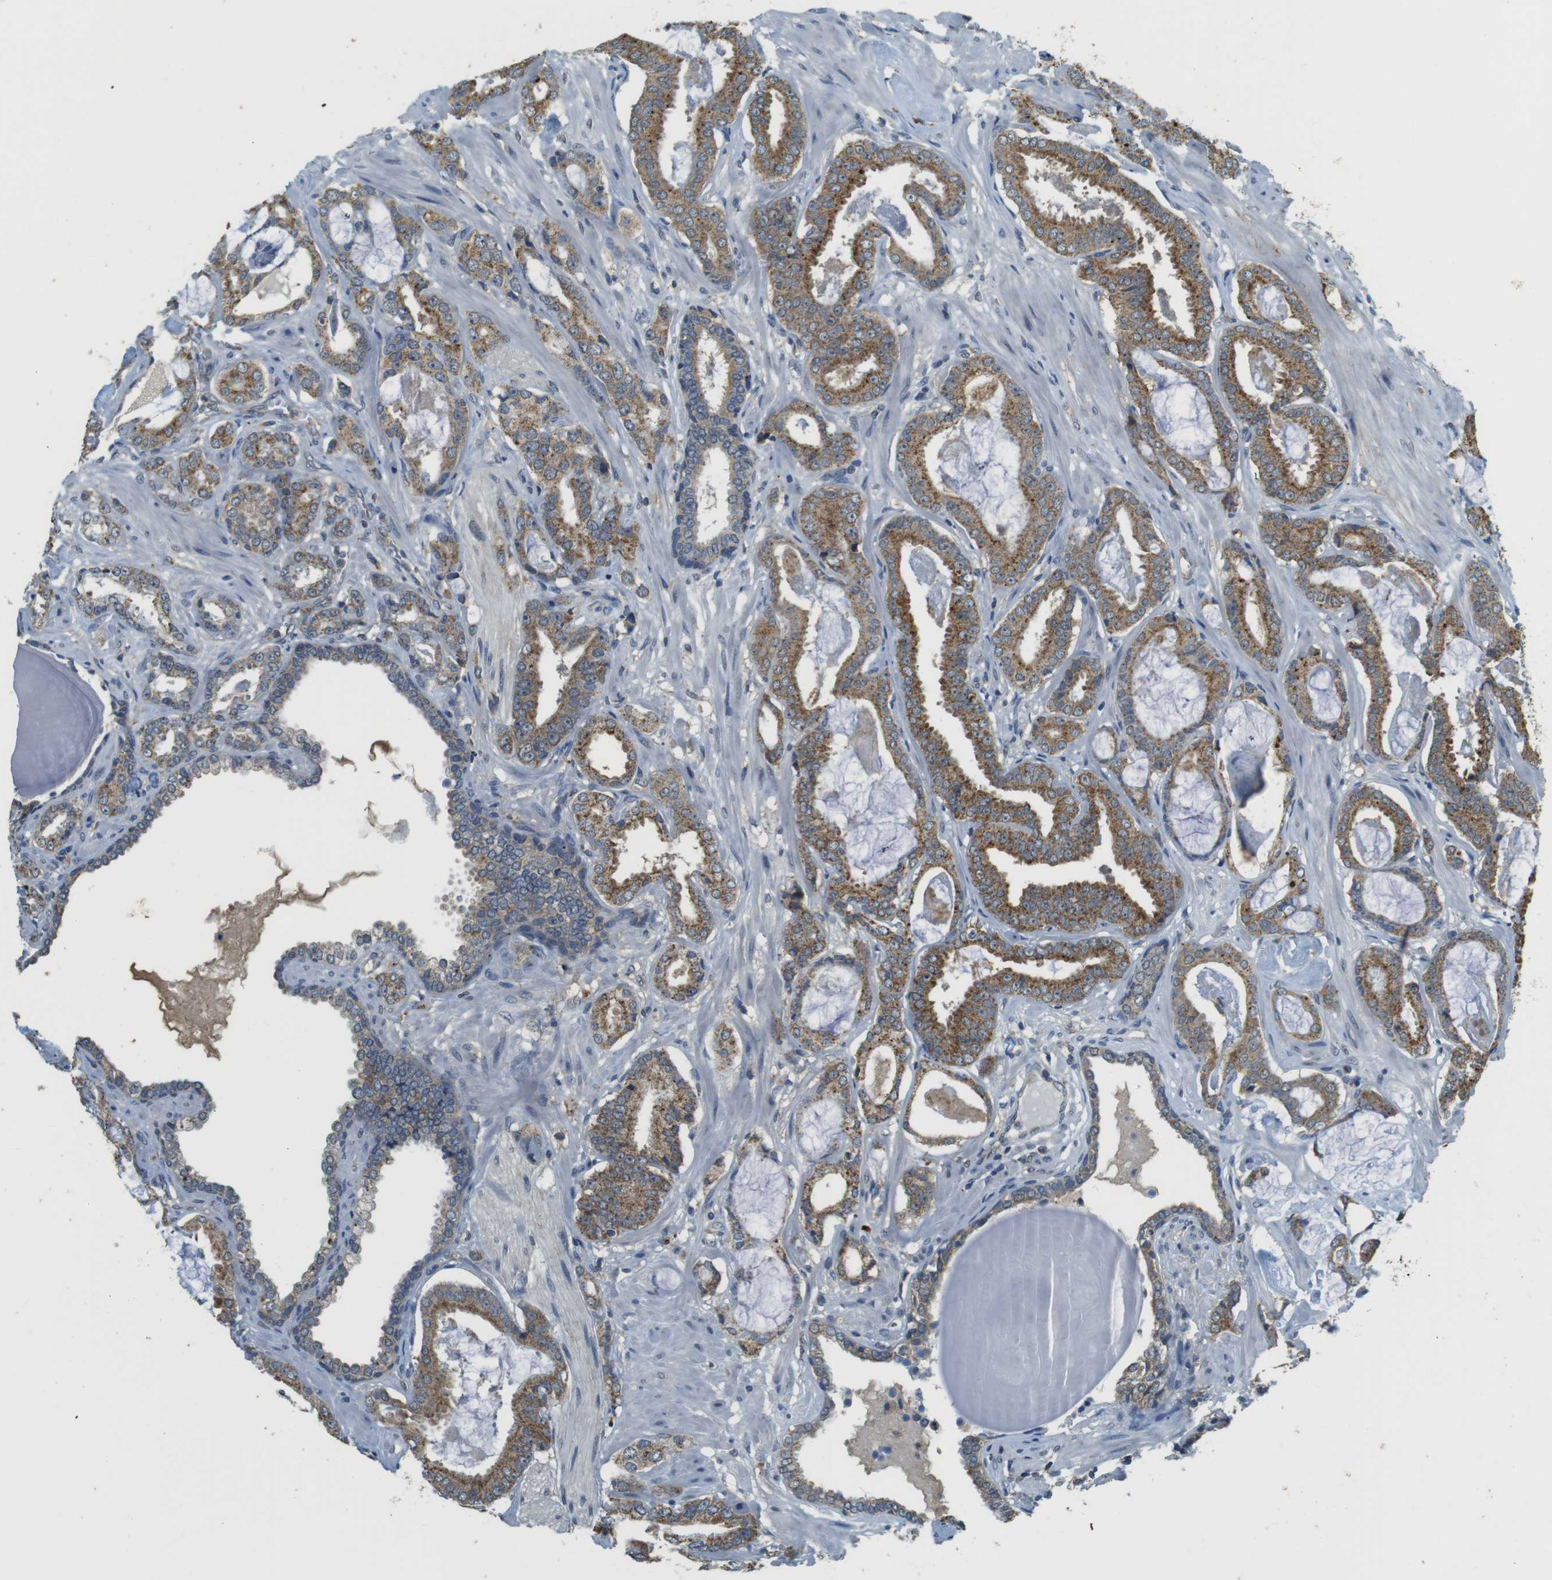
{"staining": {"intensity": "moderate", "quantity": ">75%", "location": "cytoplasmic/membranous"}, "tissue": "prostate cancer", "cell_type": "Tumor cells", "image_type": "cancer", "snomed": [{"axis": "morphology", "description": "Adenocarcinoma, Low grade"}, {"axis": "topography", "description": "Prostate"}], "caption": "Prostate cancer stained for a protein (brown) displays moderate cytoplasmic/membranous positive expression in approximately >75% of tumor cells.", "gene": "BRI3BP", "patient": {"sex": "male", "age": 53}}